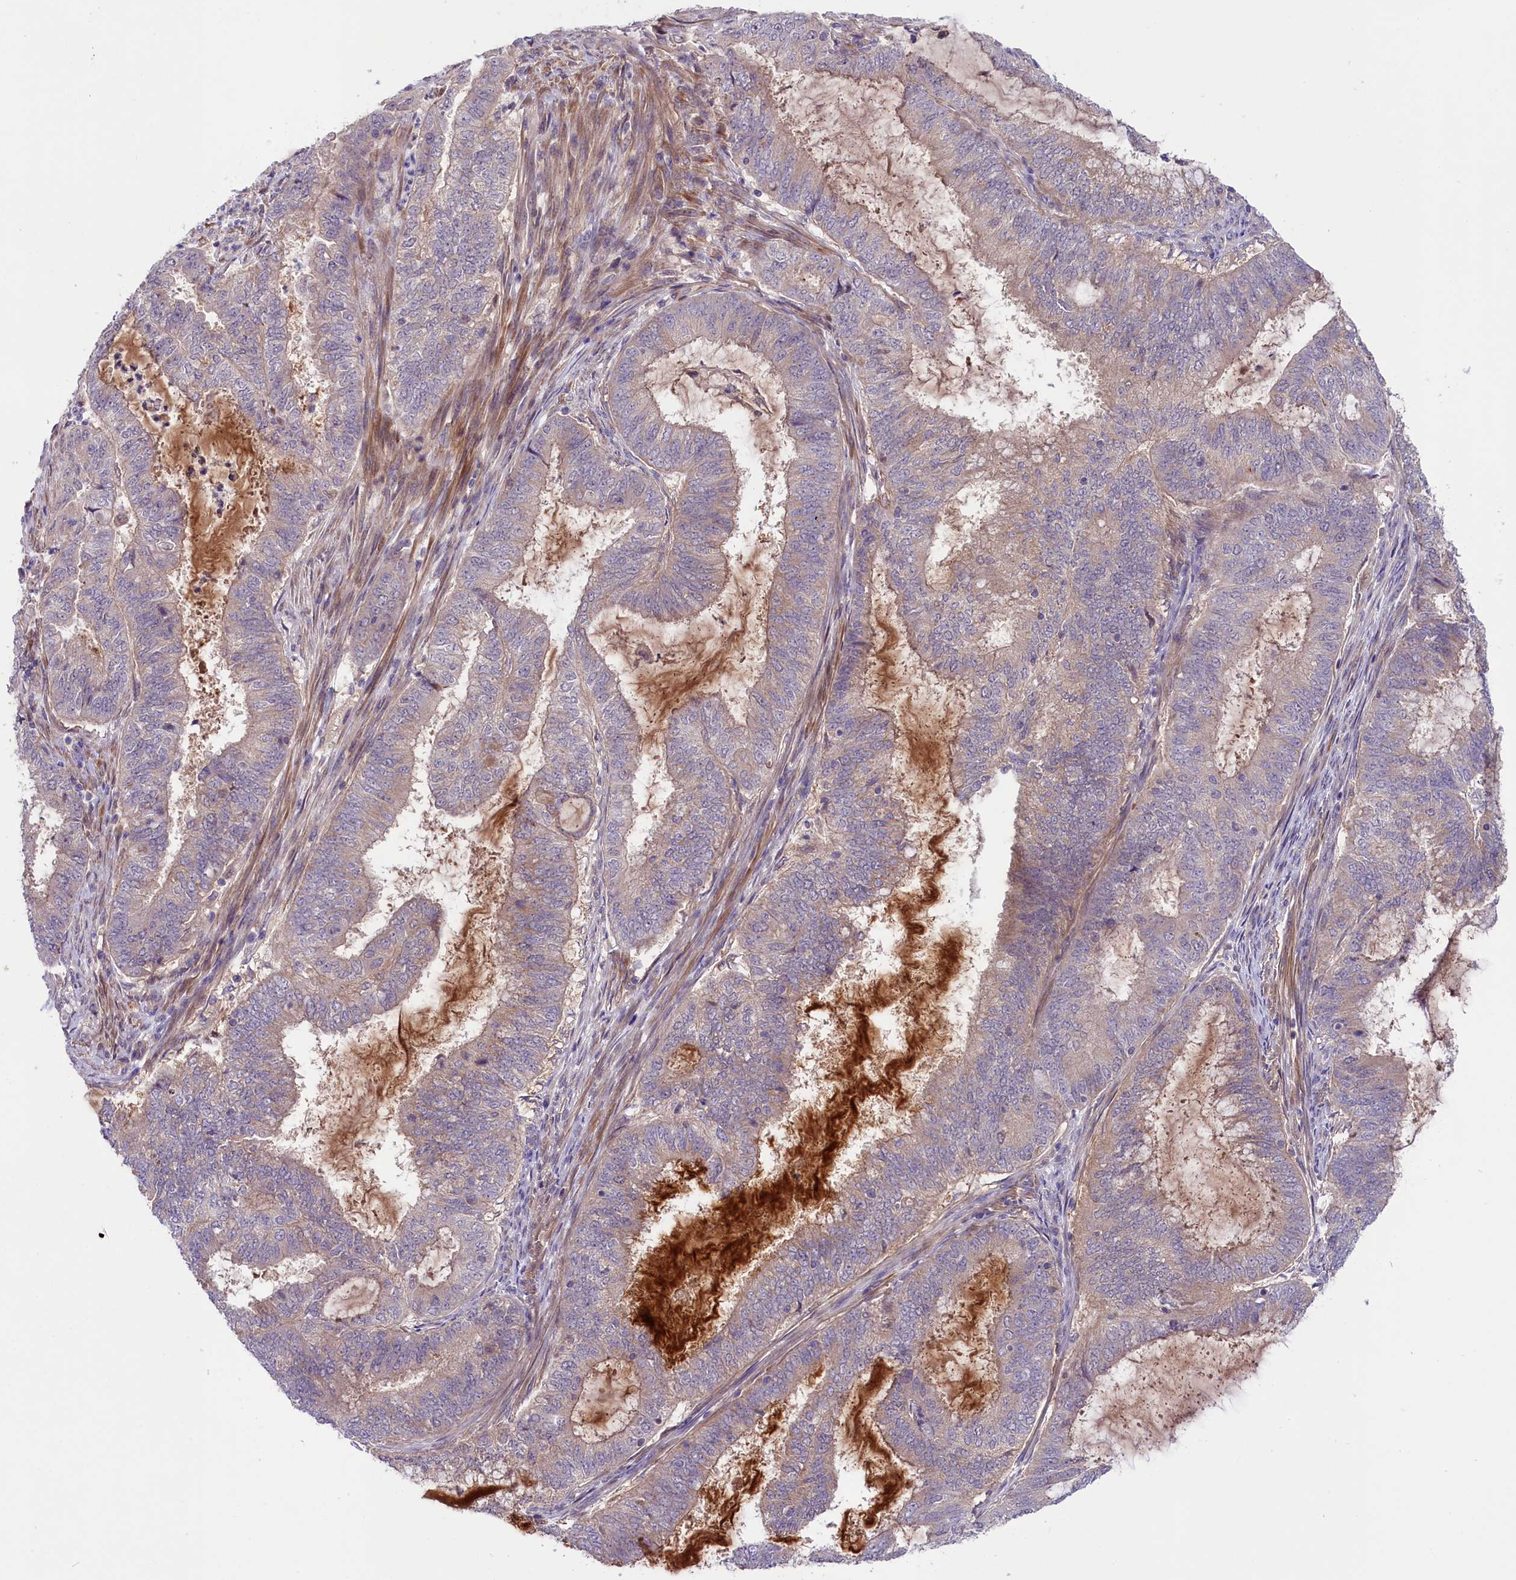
{"staining": {"intensity": "negative", "quantity": "none", "location": "none"}, "tissue": "endometrial cancer", "cell_type": "Tumor cells", "image_type": "cancer", "snomed": [{"axis": "morphology", "description": "Adenocarcinoma, NOS"}, {"axis": "topography", "description": "Endometrium"}], "caption": "IHC image of endometrial cancer (adenocarcinoma) stained for a protein (brown), which exhibits no positivity in tumor cells.", "gene": "COG8", "patient": {"sex": "female", "age": 51}}